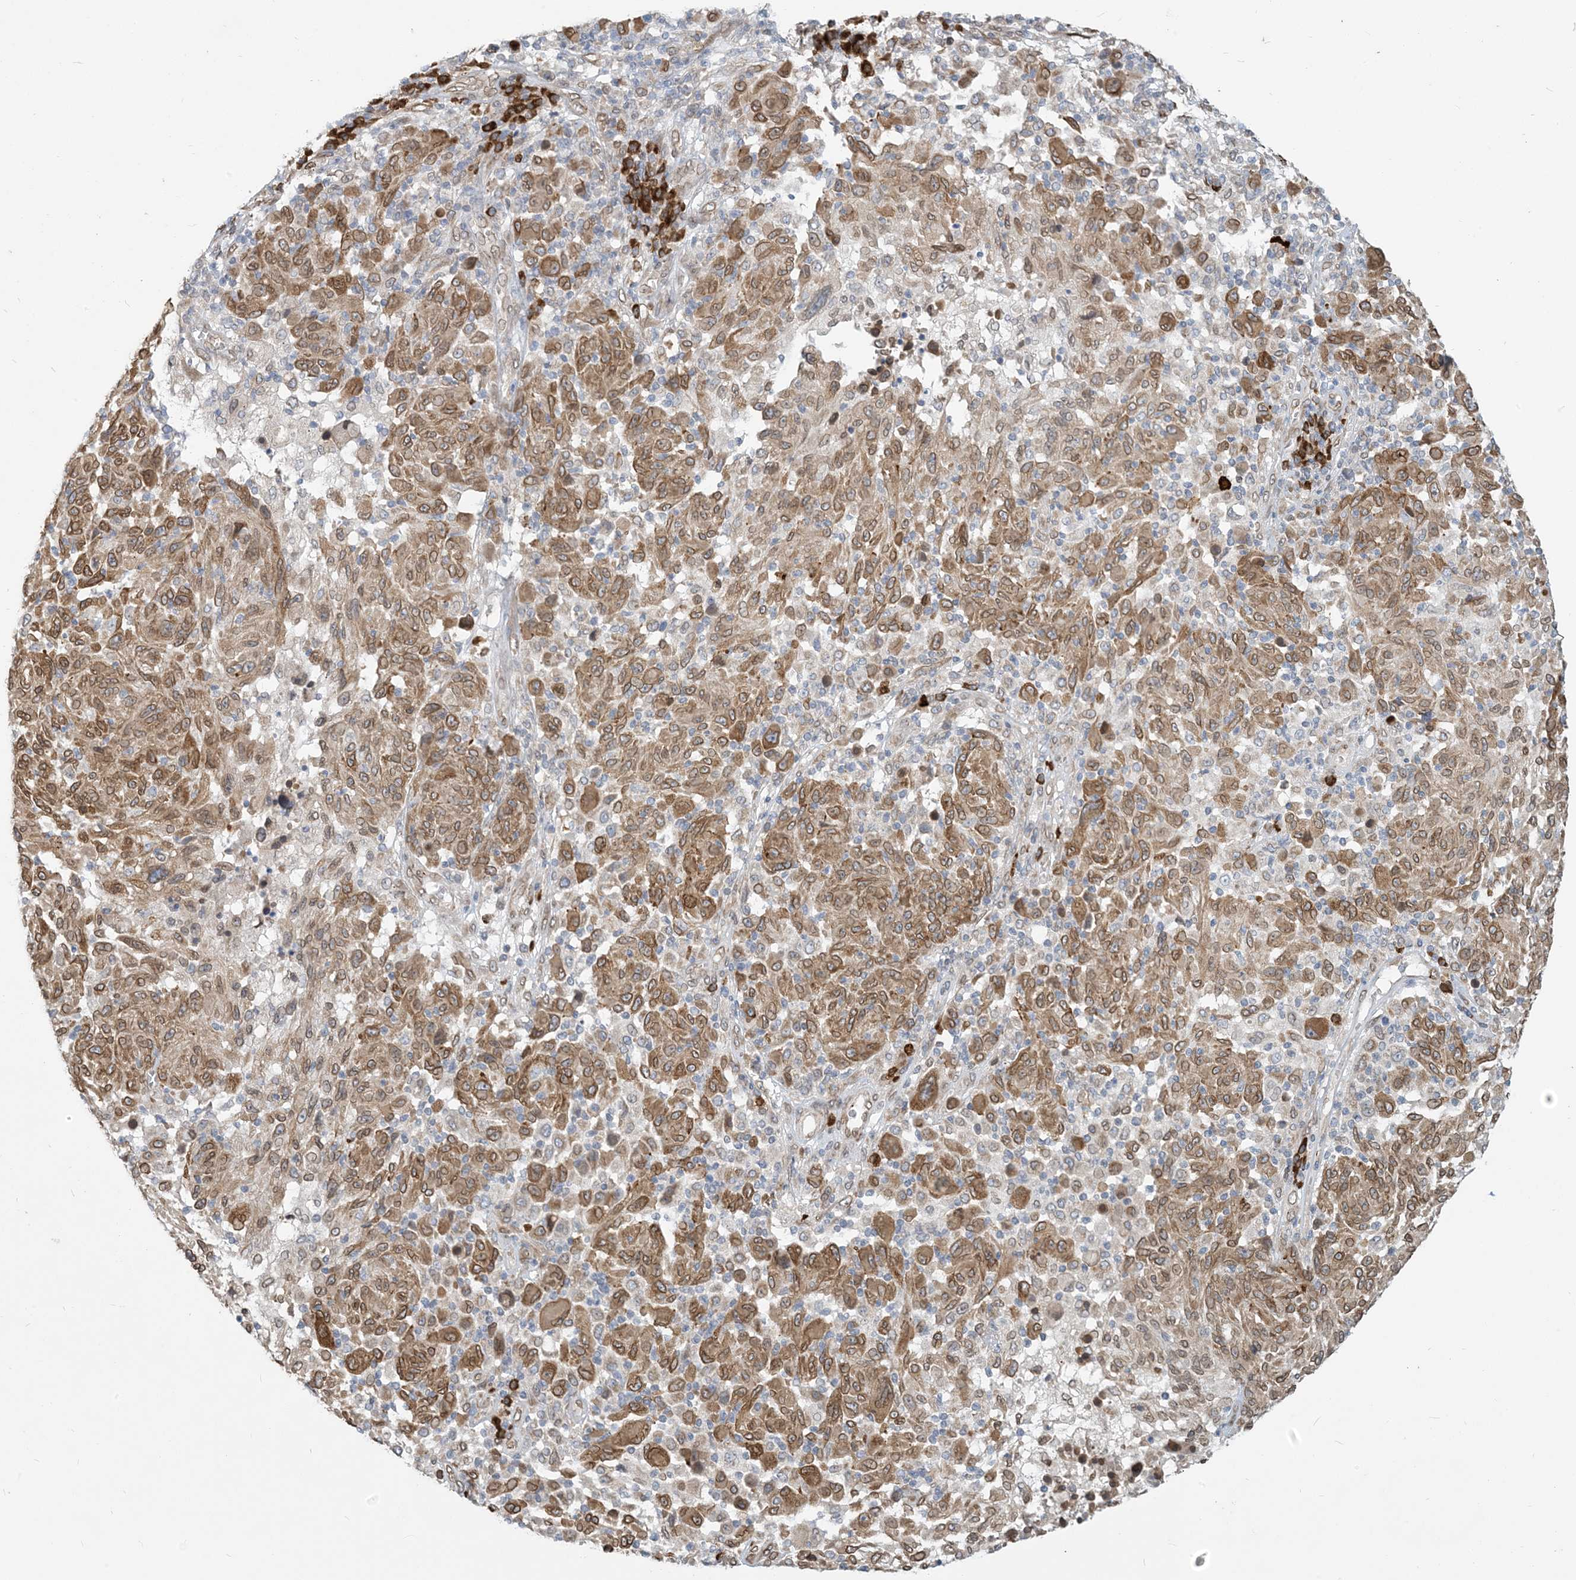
{"staining": {"intensity": "moderate", "quantity": ">75%", "location": "cytoplasmic/membranous,nuclear"}, "tissue": "melanoma", "cell_type": "Tumor cells", "image_type": "cancer", "snomed": [{"axis": "morphology", "description": "Malignant melanoma, NOS"}, {"axis": "topography", "description": "Skin"}], "caption": "This micrograph reveals immunohistochemistry staining of melanoma, with medium moderate cytoplasmic/membranous and nuclear positivity in approximately >75% of tumor cells.", "gene": "WWP1", "patient": {"sex": "male", "age": 53}}